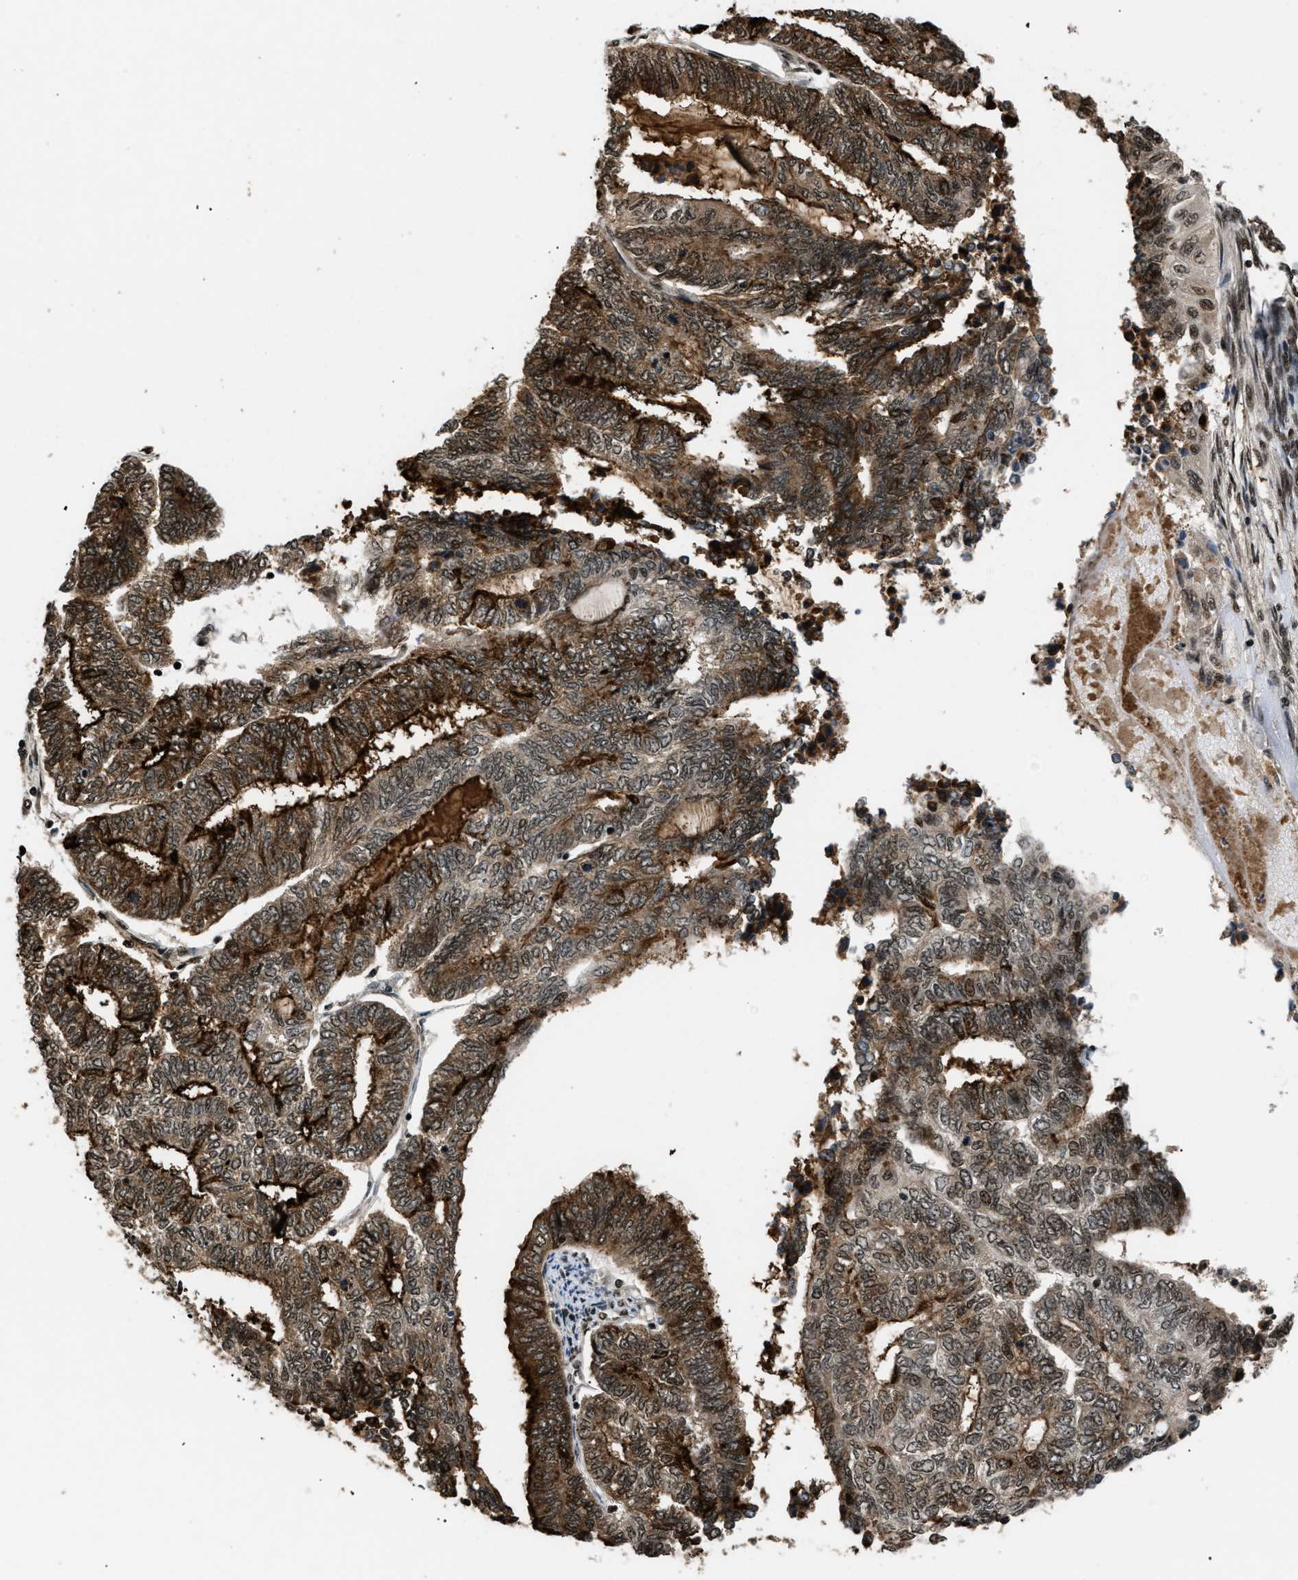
{"staining": {"intensity": "moderate", "quantity": ">75%", "location": "cytoplasmic/membranous,nuclear"}, "tissue": "endometrial cancer", "cell_type": "Tumor cells", "image_type": "cancer", "snomed": [{"axis": "morphology", "description": "Adenocarcinoma, NOS"}, {"axis": "topography", "description": "Uterus"}, {"axis": "topography", "description": "Endometrium"}], "caption": "A medium amount of moderate cytoplasmic/membranous and nuclear expression is appreciated in about >75% of tumor cells in endometrial adenocarcinoma tissue. The protein is shown in brown color, while the nuclei are stained blue.", "gene": "RBM5", "patient": {"sex": "female", "age": 70}}